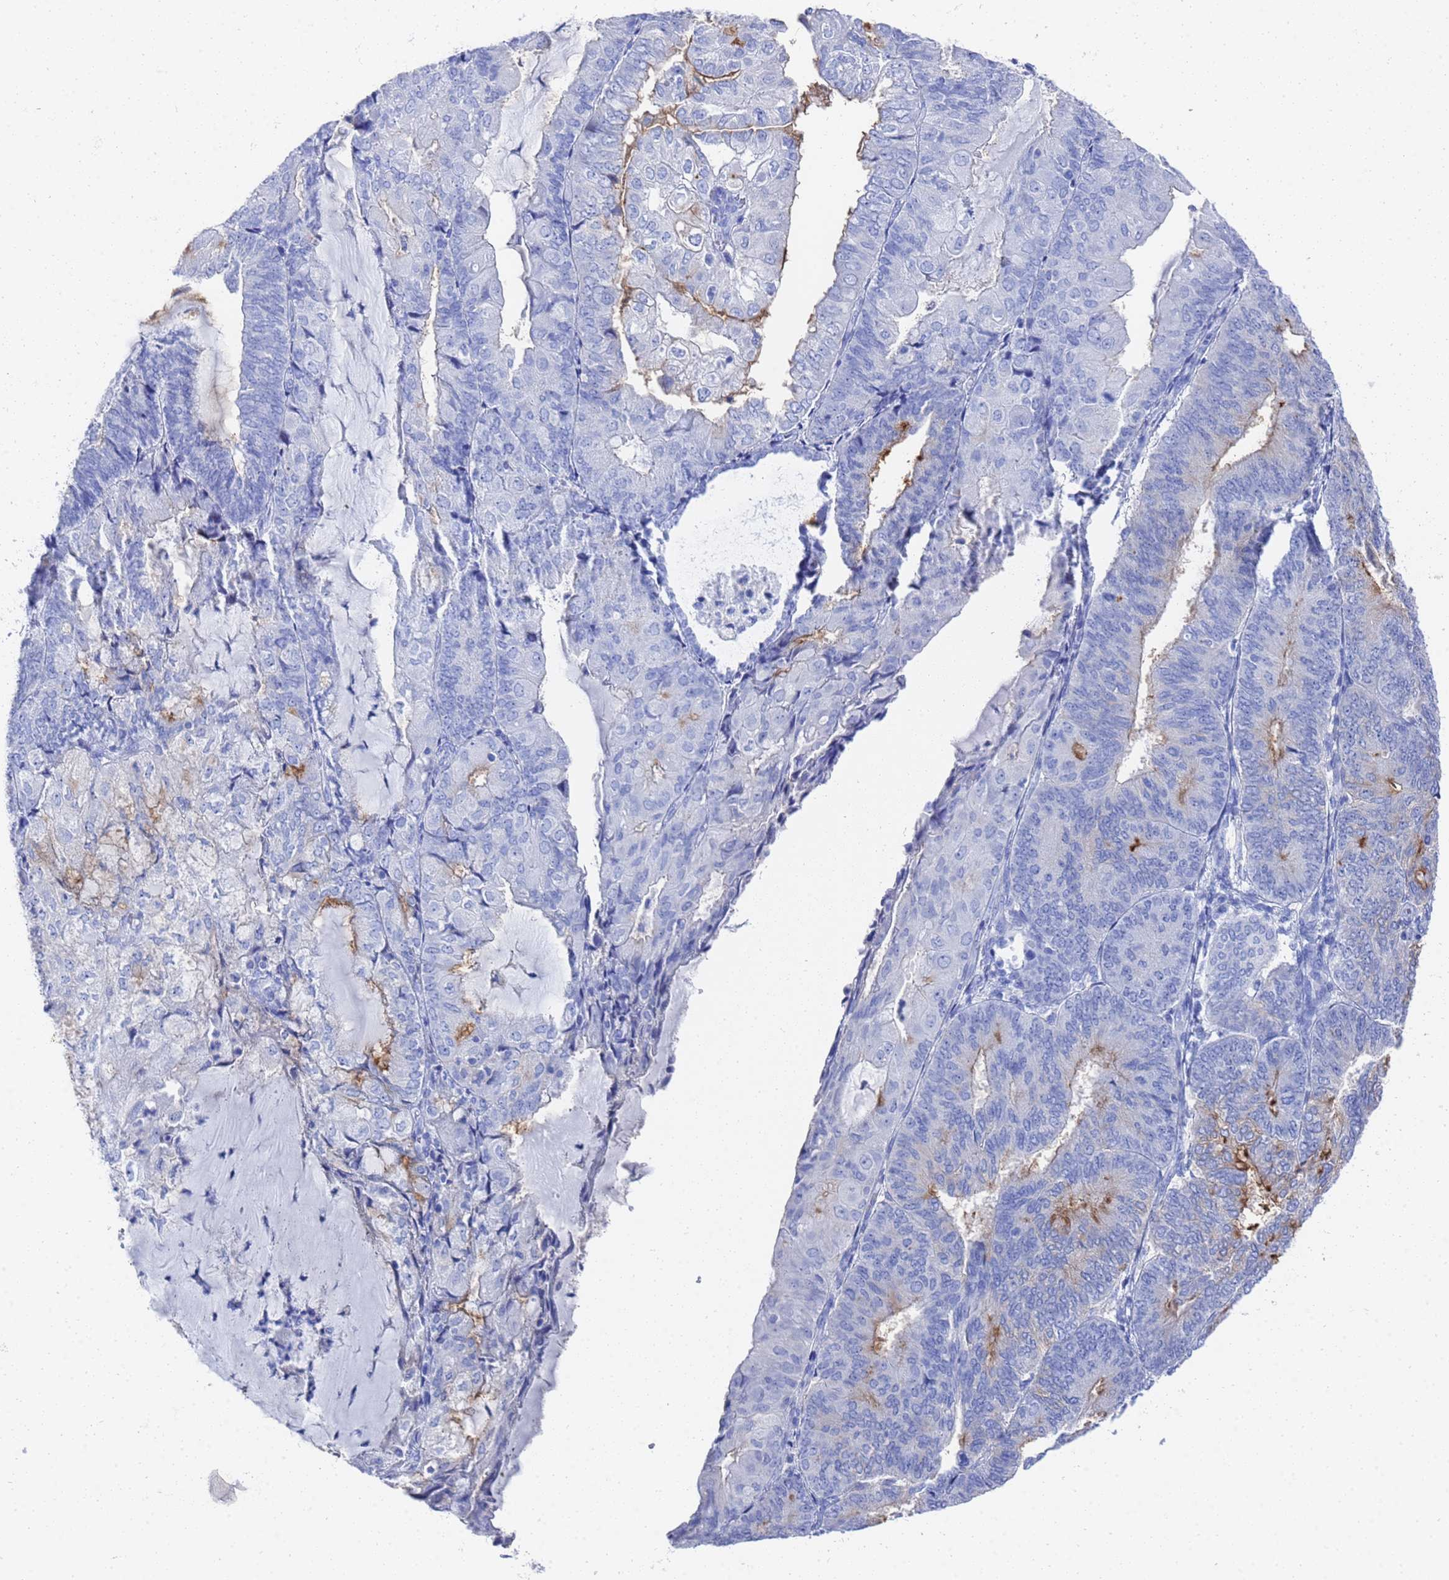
{"staining": {"intensity": "moderate", "quantity": "<25%", "location": "cytoplasmic/membranous"}, "tissue": "endometrial cancer", "cell_type": "Tumor cells", "image_type": "cancer", "snomed": [{"axis": "morphology", "description": "Adenocarcinoma, NOS"}, {"axis": "topography", "description": "Endometrium"}], "caption": "Immunohistochemical staining of adenocarcinoma (endometrial) demonstrates moderate cytoplasmic/membranous protein positivity in approximately <25% of tumor cells.", "gene": "GGT1", "patient": {"sex": "female", "age": 81}}